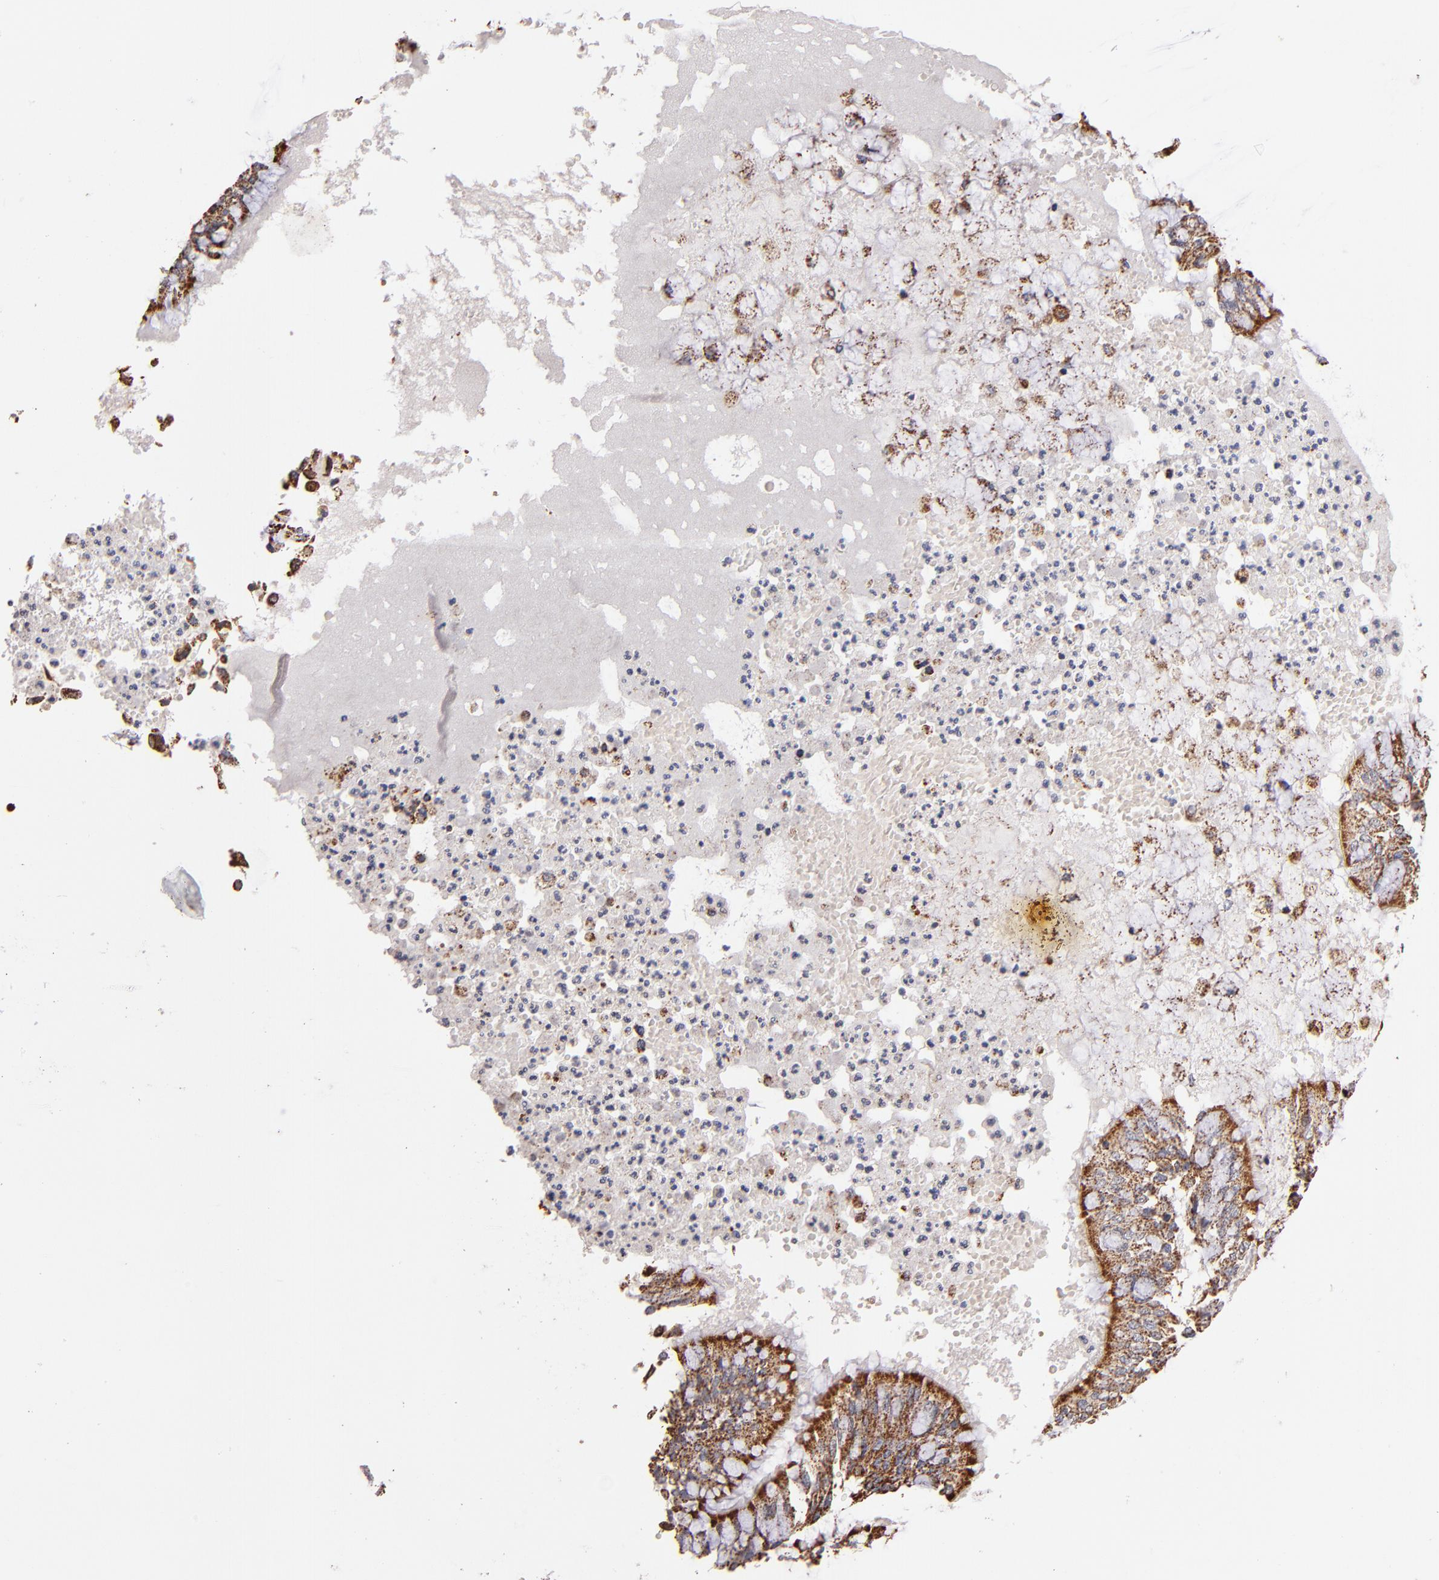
{"staining": {"intensity": "moderate", "quantity": ">75%", "location": "cytoplasmic/membranous"}, "tissue": "bronchus", "cell_type": "Respiratory epithelial cells", "image_type": "normal", "snomed": [{"axis": "morphology", "description": "Normal tissue, NOS"}, {"axis": "topography", "description": "Cartilage tissue"}, {"axis": "topography", "description": "Bronchus"}, {"axis": "topography", "description": "Lung"}], "caption": "Bronchus stained with IHC displays moderate cytoplasmic/membranous staining in about >75% of respiratory epithelial cells. Using DAB (brown) and hematoxylin (blue) stains, captured at high magnification using brightfield microscopy.", "gene": "DLST", "patient": {"sex": "female", "age": 49}}